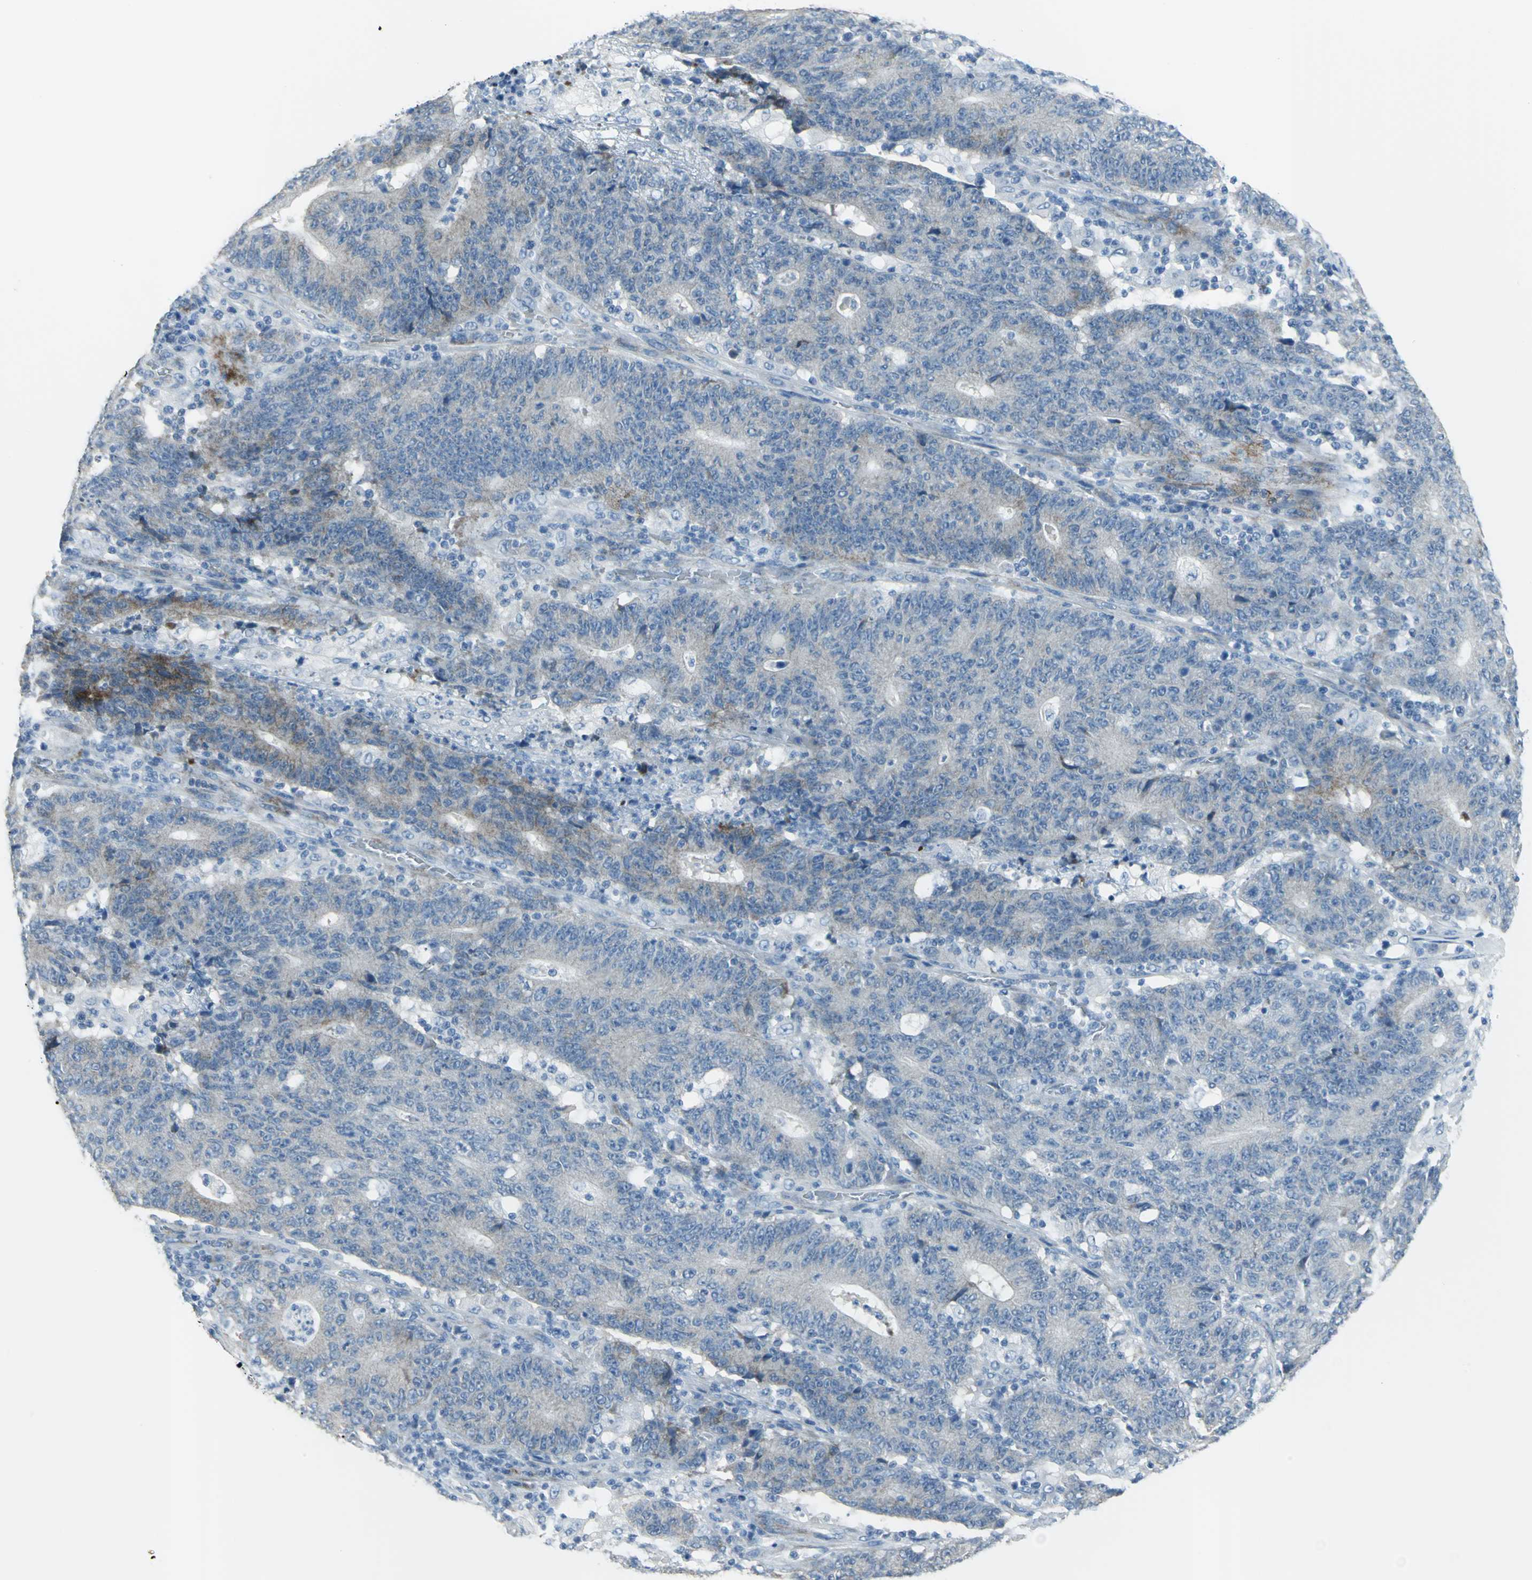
{"staining": {"intensity": "moderate", "quantity": "<25%", "location": "cytoplasmic/membranous"}, "tissue": "colorectal cancer", "cell_type": "Tumor cells", "image_type": "cancer", "snomed": [{"axis": "morphology", "description": "Normal tissue, NOS"}, {"axis": "morphology", "description": "Adenocarcinoma, NOS"}, {"axis": "topography", "description": "Colon"}], "caption": "A brown stain labels moderate cytoplasmic/membranous expression of a protein in colorectal cancer tumor cells.", "gene": "DNAI2", "patient": {"sex": "female", "age": 75}}